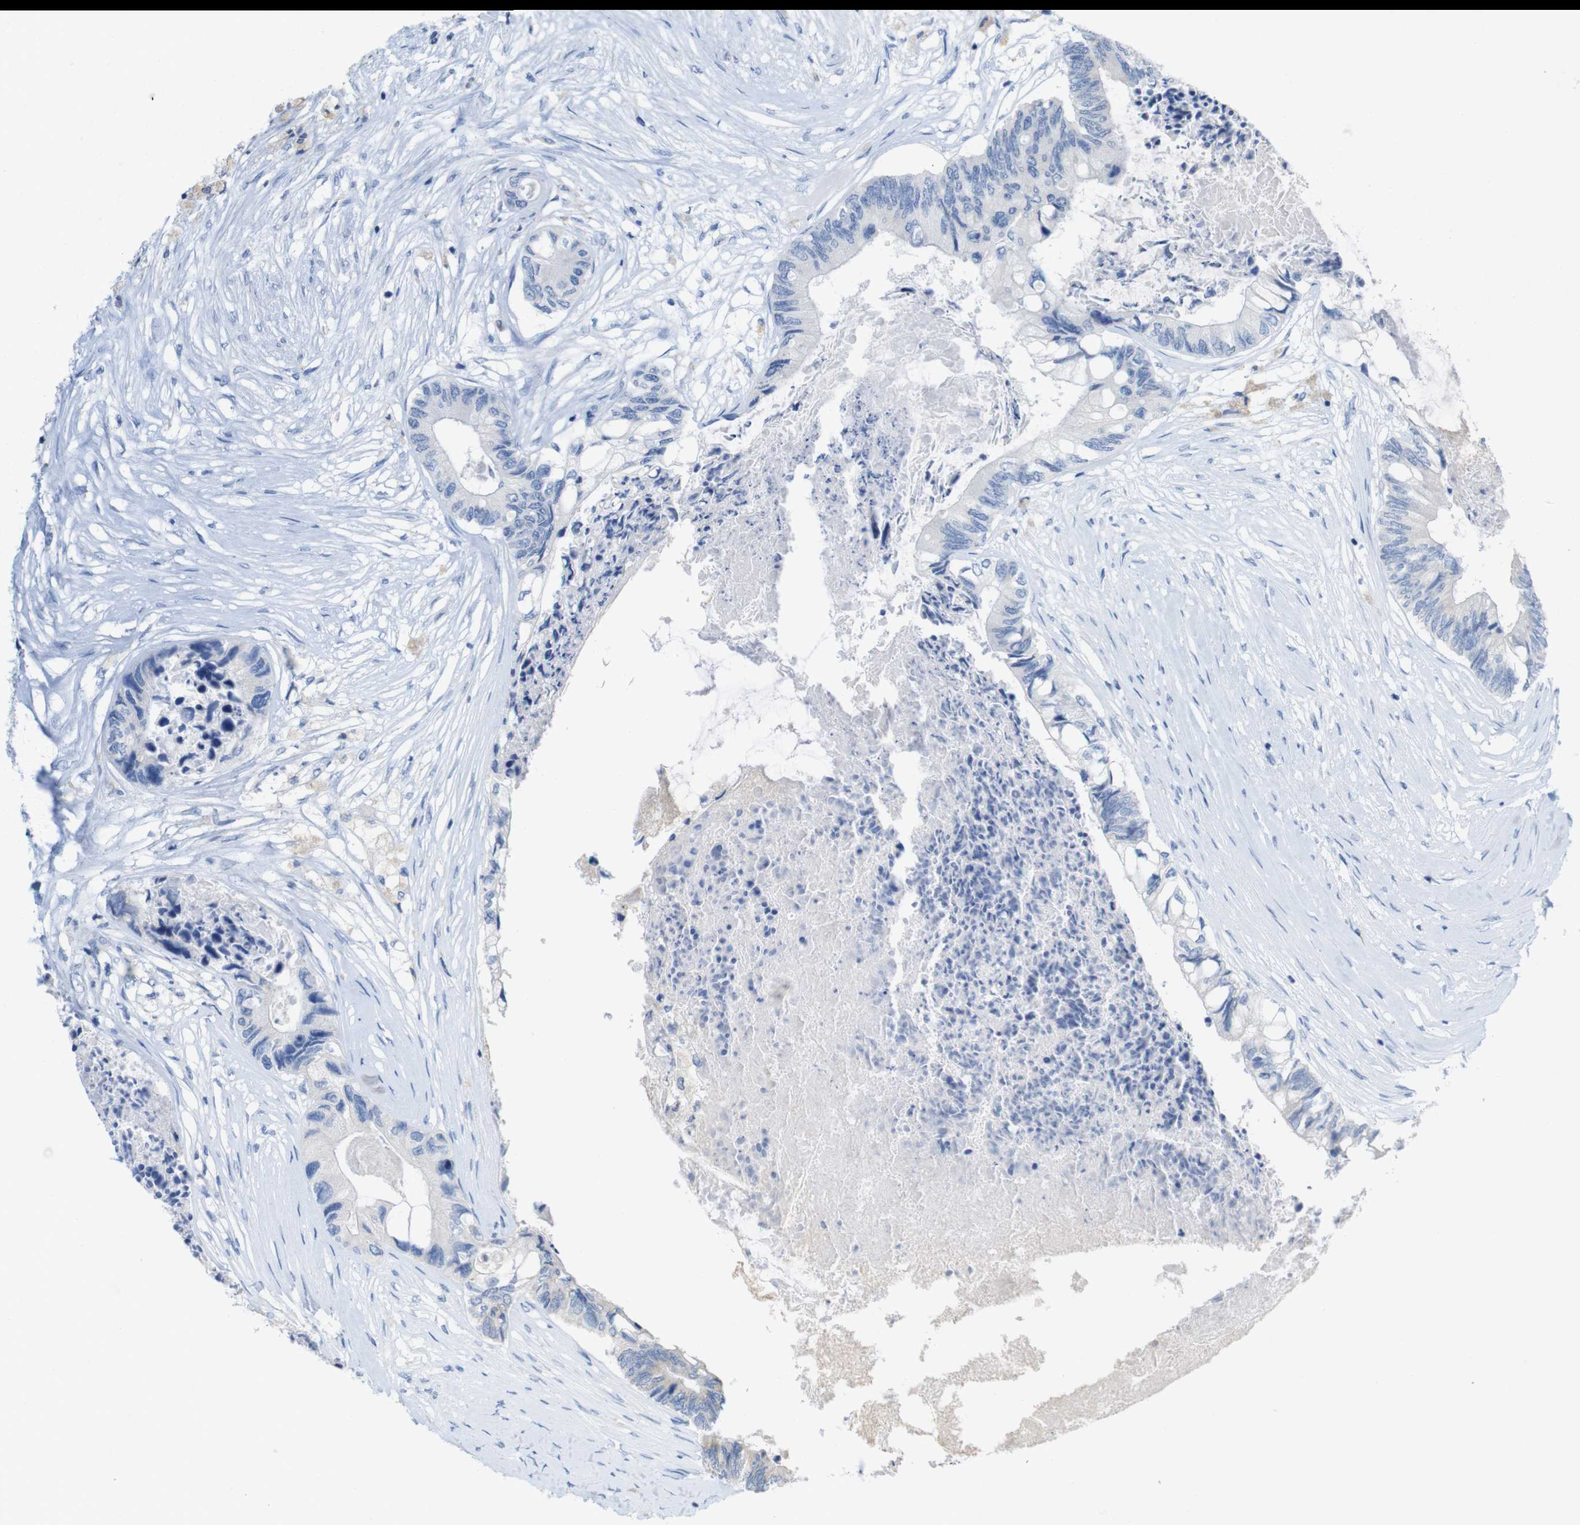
{"staining": {"intensity": "negative", "quantity": "none", "location": "none"}, "tissue": "colorectal cancer", "cell_type": "Tumor cells", "image_type": "cancer", "snomed": [{"axis": "morphology", "description": "Adenocarcinoma, NOS"}, {"axis": "topography", "description": "Rectum"}], "caption": "This is a micrograph of immunohistochemistry (IHC) staining of colorectal adenocarcinoma, which shows no staining in tumor cells.", "gene": "LAG3", "patient": {"sex": "male", "age": 63}}